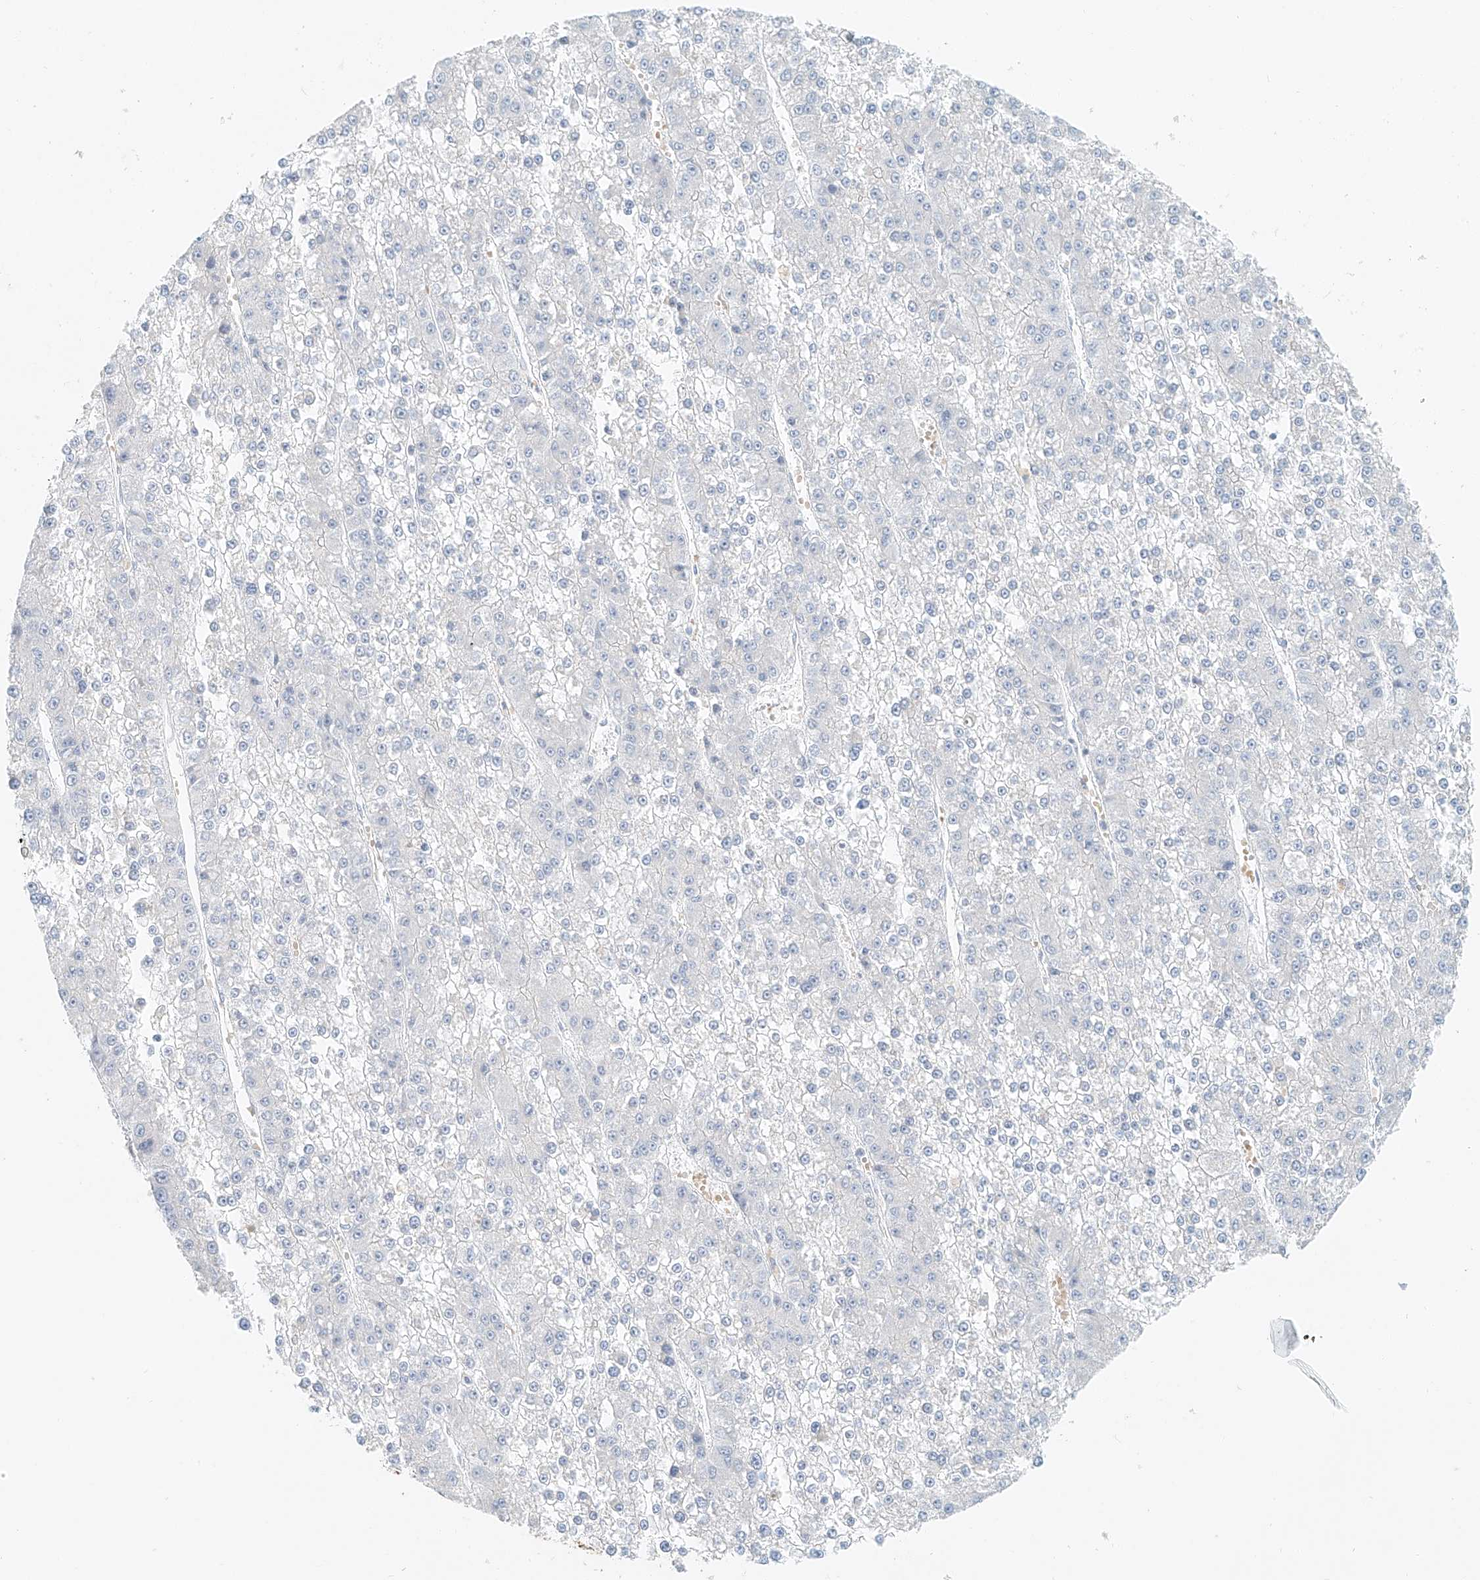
{"staining": {"intensity": "negative", "quantity": "none", "location": "none"}, "tissue": "liver cancer", "cell_type": "Tumor cells", "image_type": "cancer", "snomed": [{"axis": "morphology", "description": "Carcinoma, Hepatocellular, NOS"}, {"axis": "topography", "description": "Liver"}], "caption": "Immunohistochemistry image of neoplastic tissue: liver cancer (hepatocellular carcinoma) stained with DAB (3,3'-diaminobenzidine) exhibits no significant protein positivity in tumor cells.", "gene": "PGC", "patient": {"sex": "female", "age": 73}}